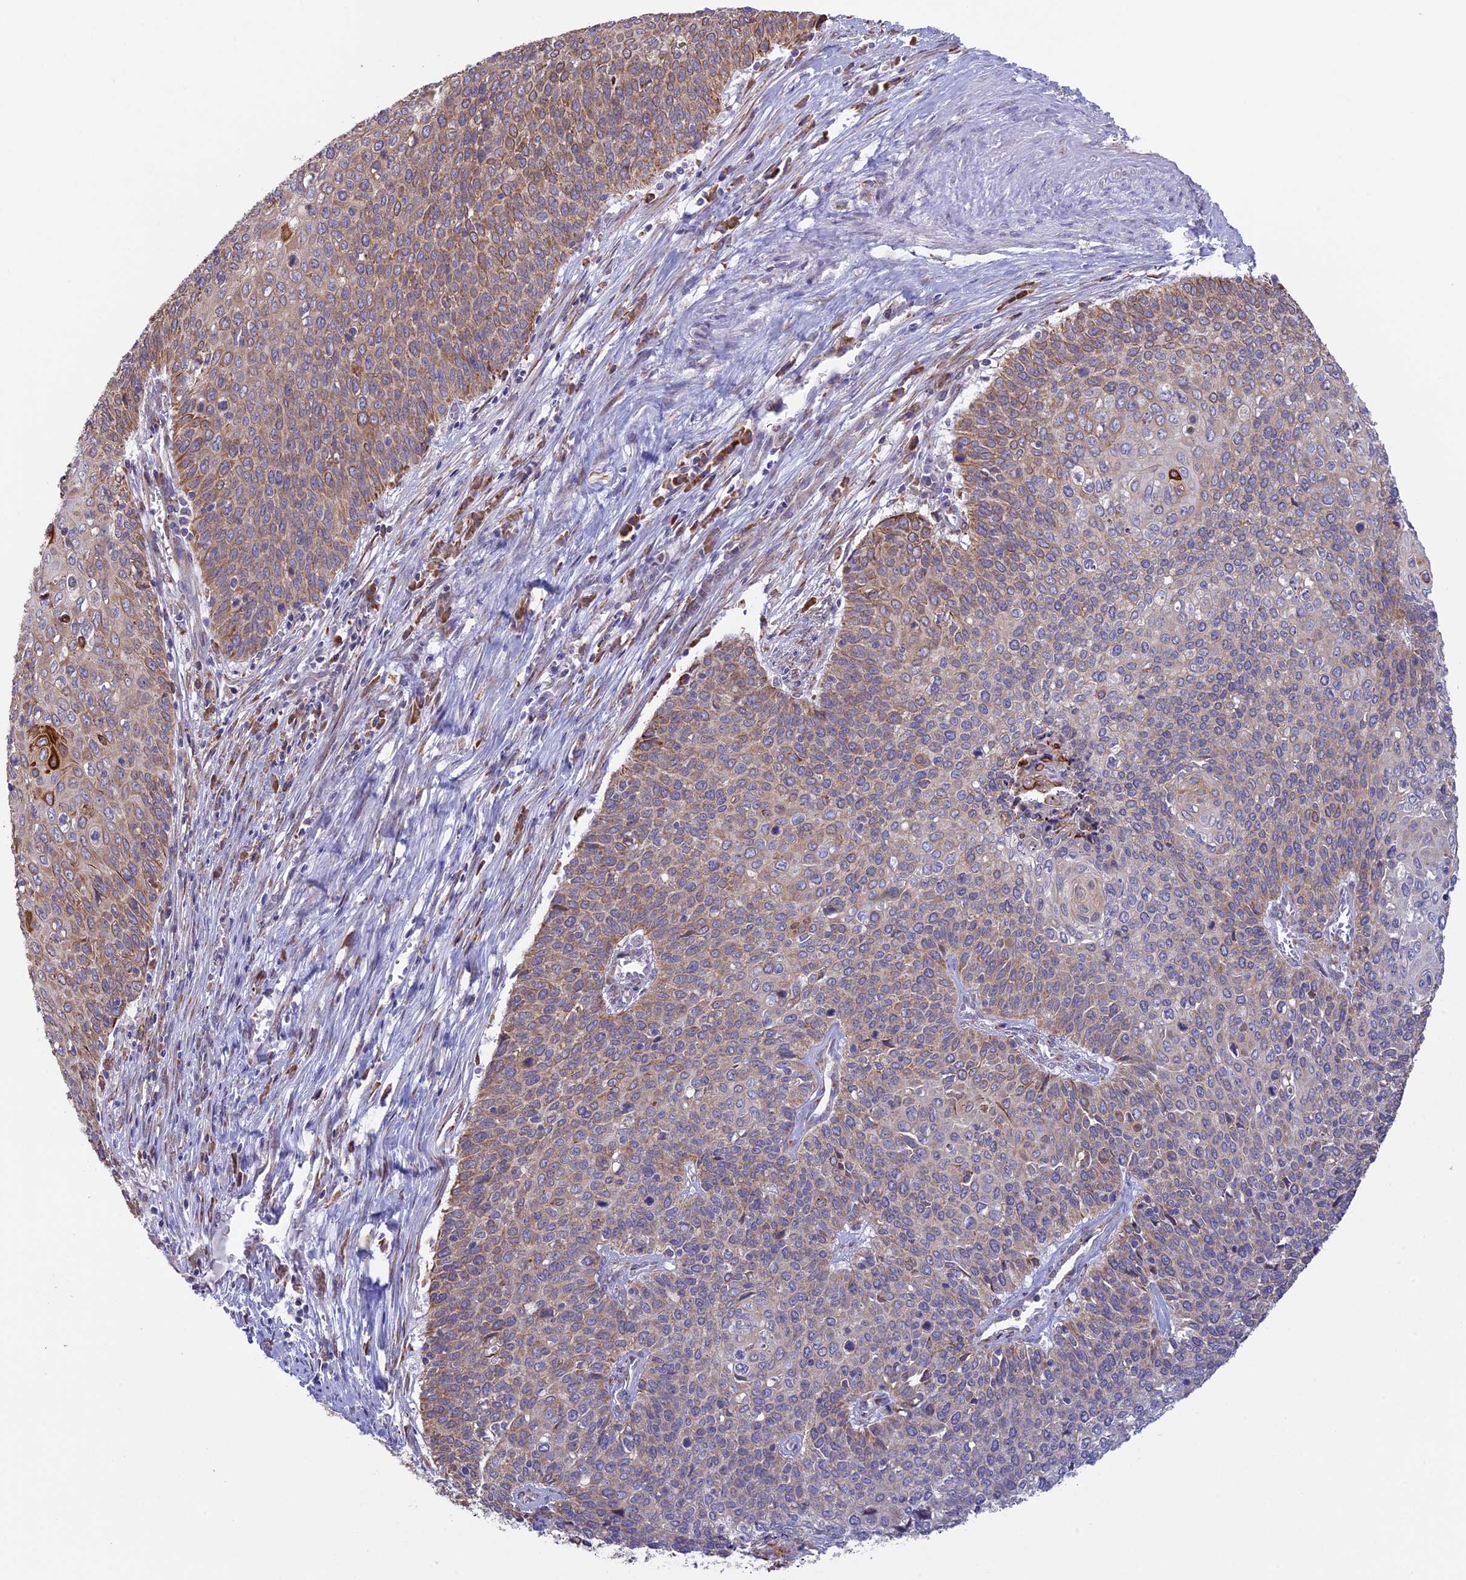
{"staining": {"intensity": "strong", "quantity": "<25%", "location": "cytoplasmic/membranous"}, "tissue": "cervical cancer", "cell_type": "Tumor cells", "image_type": "cancer", "snomed": [{"axis": "morphology", "description": "Squamous cell carcinoma, NOS"}, {"axis": "topography", "description": "Cervix"}], "caption": "Tumor cells show medium levels of strong cytoplasmic/membranous expression in about <25% of cells in squamous cell carcinoma (cervical). The staining was performed using DAB to visualize the protein expression in brown, while the nuclei were stained in blue with hematoxylin (Magnification: 20x).", "gene": "DMRTA2", "patient": {"sex": "female", "age": 39}}